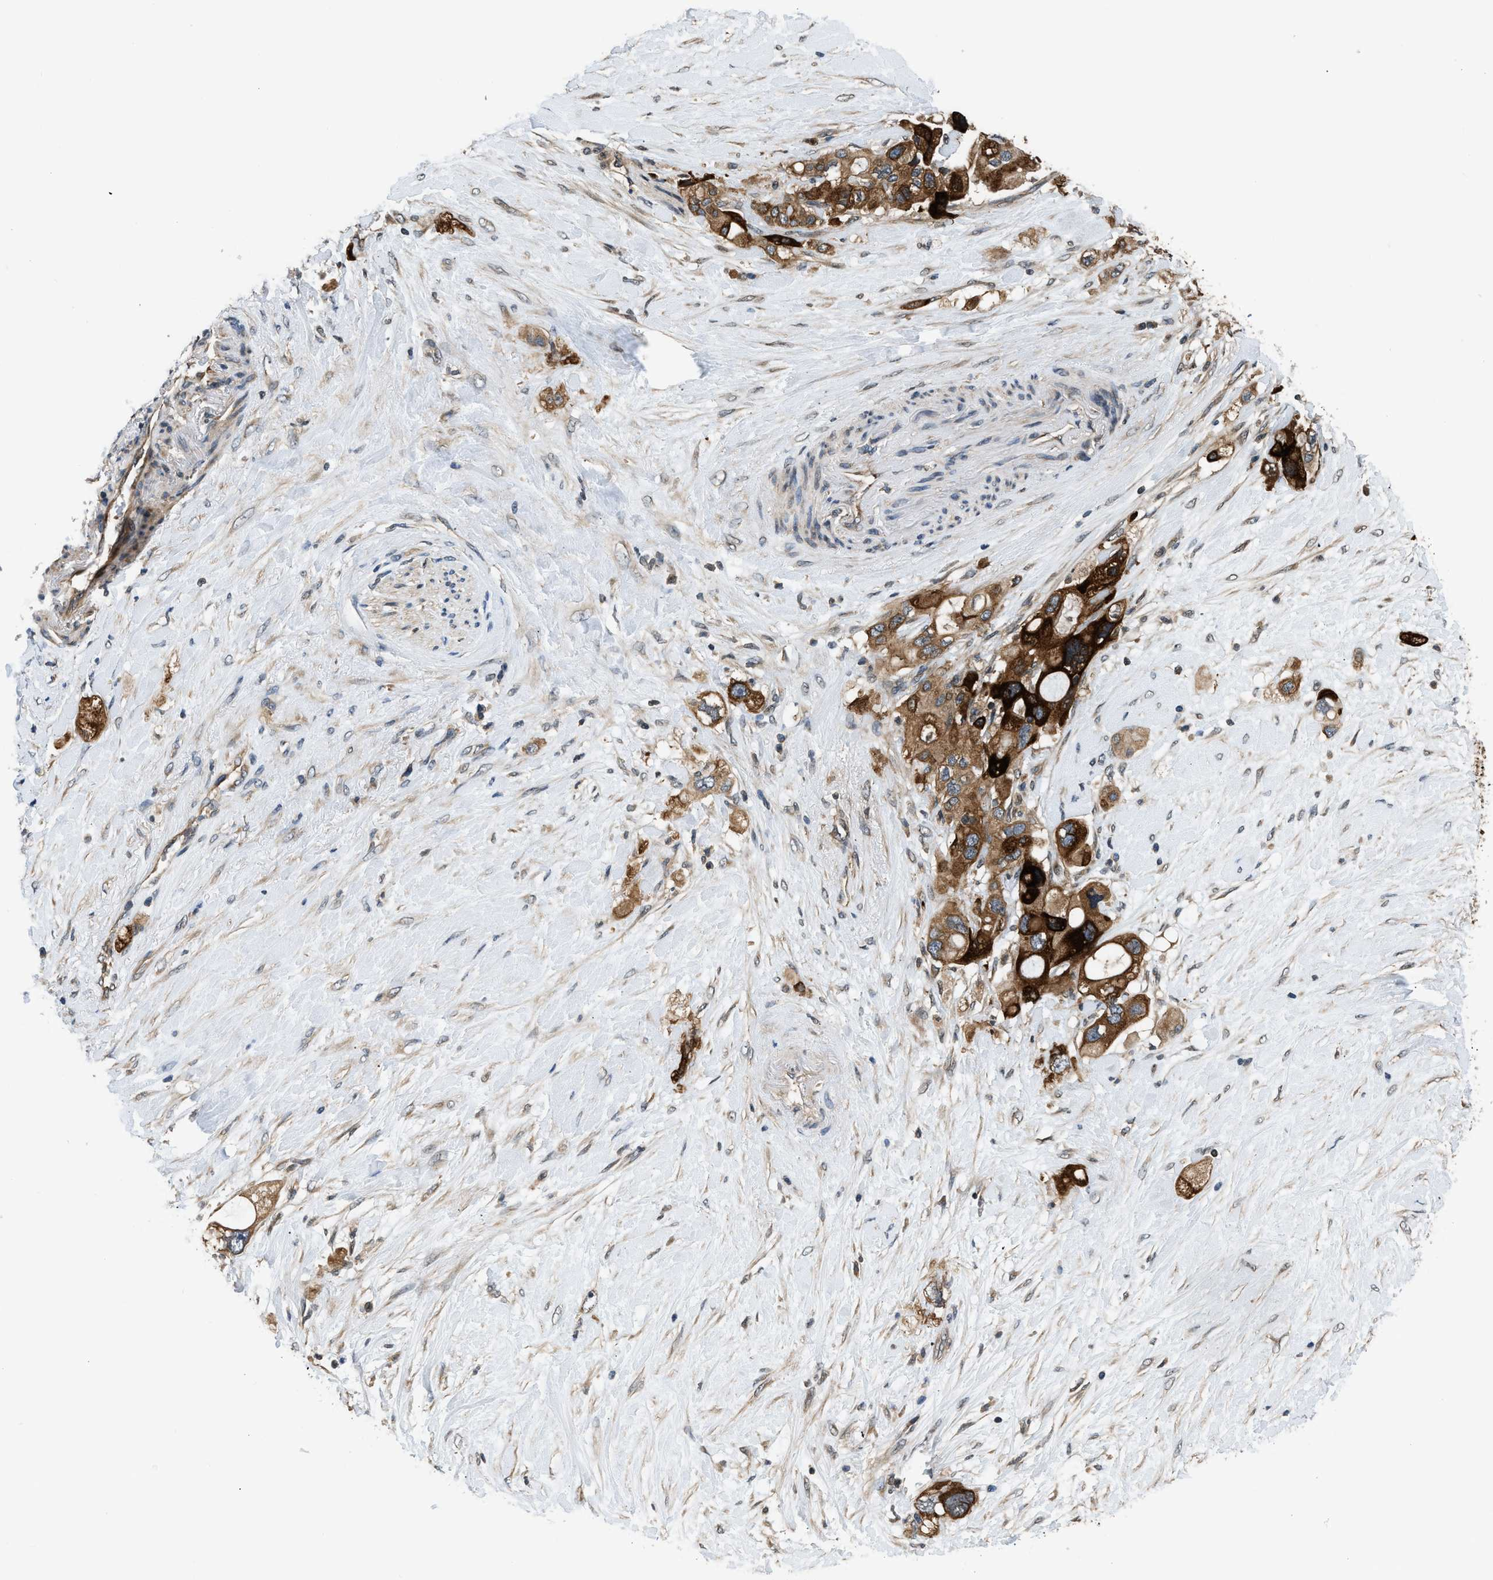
{"staining": {"intensity": "strong", "quantity": ">75%", "location": "cytoplasmic/membranous"}, "tissue": "pancreatic cancer", "cell_type": "Tumor cells", "image_type": "cancer", "snomed": [{"axis": "morphology", "description": "Adenocarcinoma, NOS"}, {"axis": "topography", "description": "Pancreas"}], "caption": "The histopathology image shows a brown stain indicating the presence of a protein in the cytoplasmic/membranous of tumor cells in pancreatic cancer (adenocarcinoma).", "gene": "IL3RA", "patient": {"sex": "female", "age": 56}}